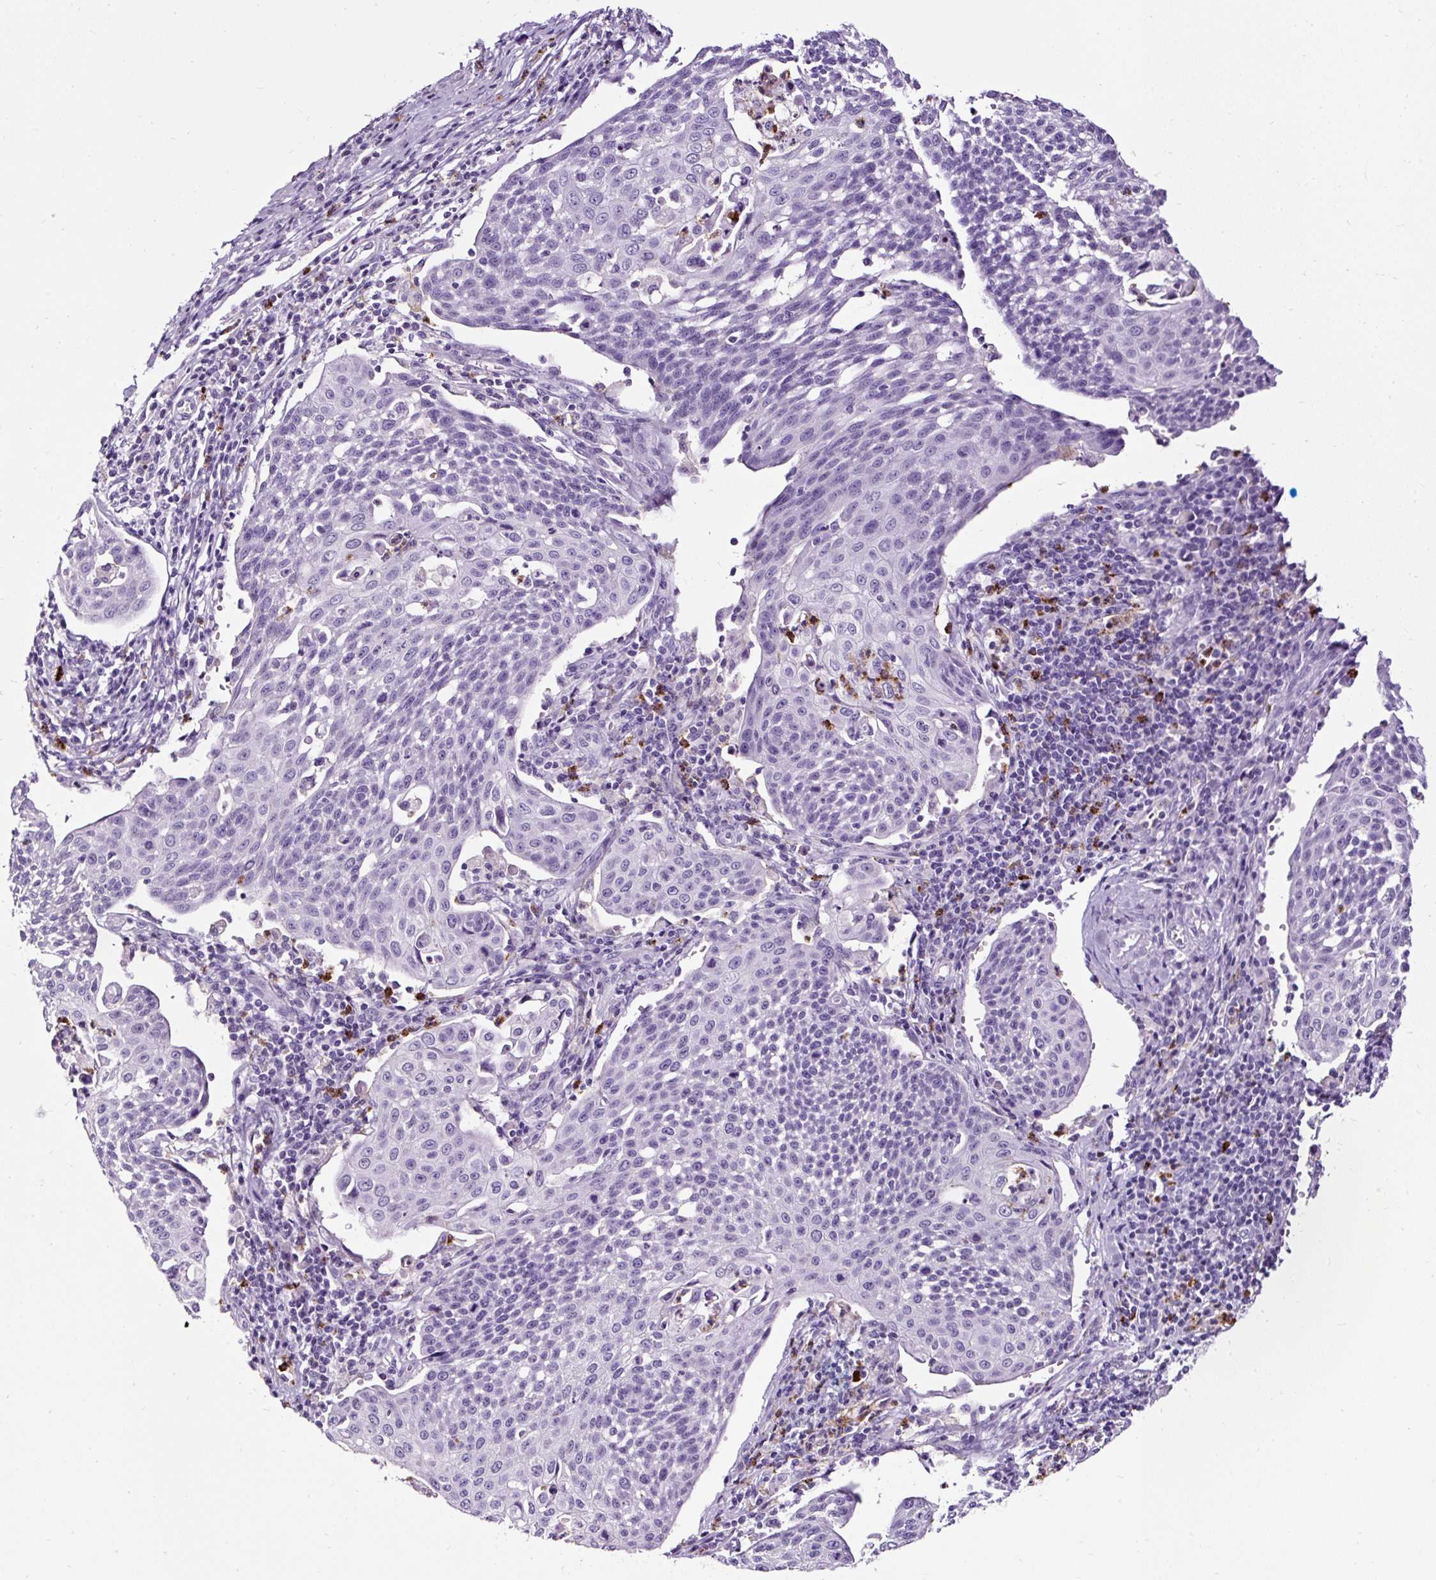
{"staining": {"intensity": "negative", "quantity": "none", "location": "none"}, "tissue": "cervical cancer", "cell_type": "Tumor cells", "image_type": "cancer", "snomed": [{"axis": "morphology", "description": "Squamous cell carcinoma, NOS"}, {"axis": "topography", "description": "Cervix"}], "caption": "The immunohistochemistry (IHC) micrograph has no significant positivity in tumor cells of cervical cancer tissue.", "gene": "SLC7A8", "patient": {"sex": "female", "age": 34}}